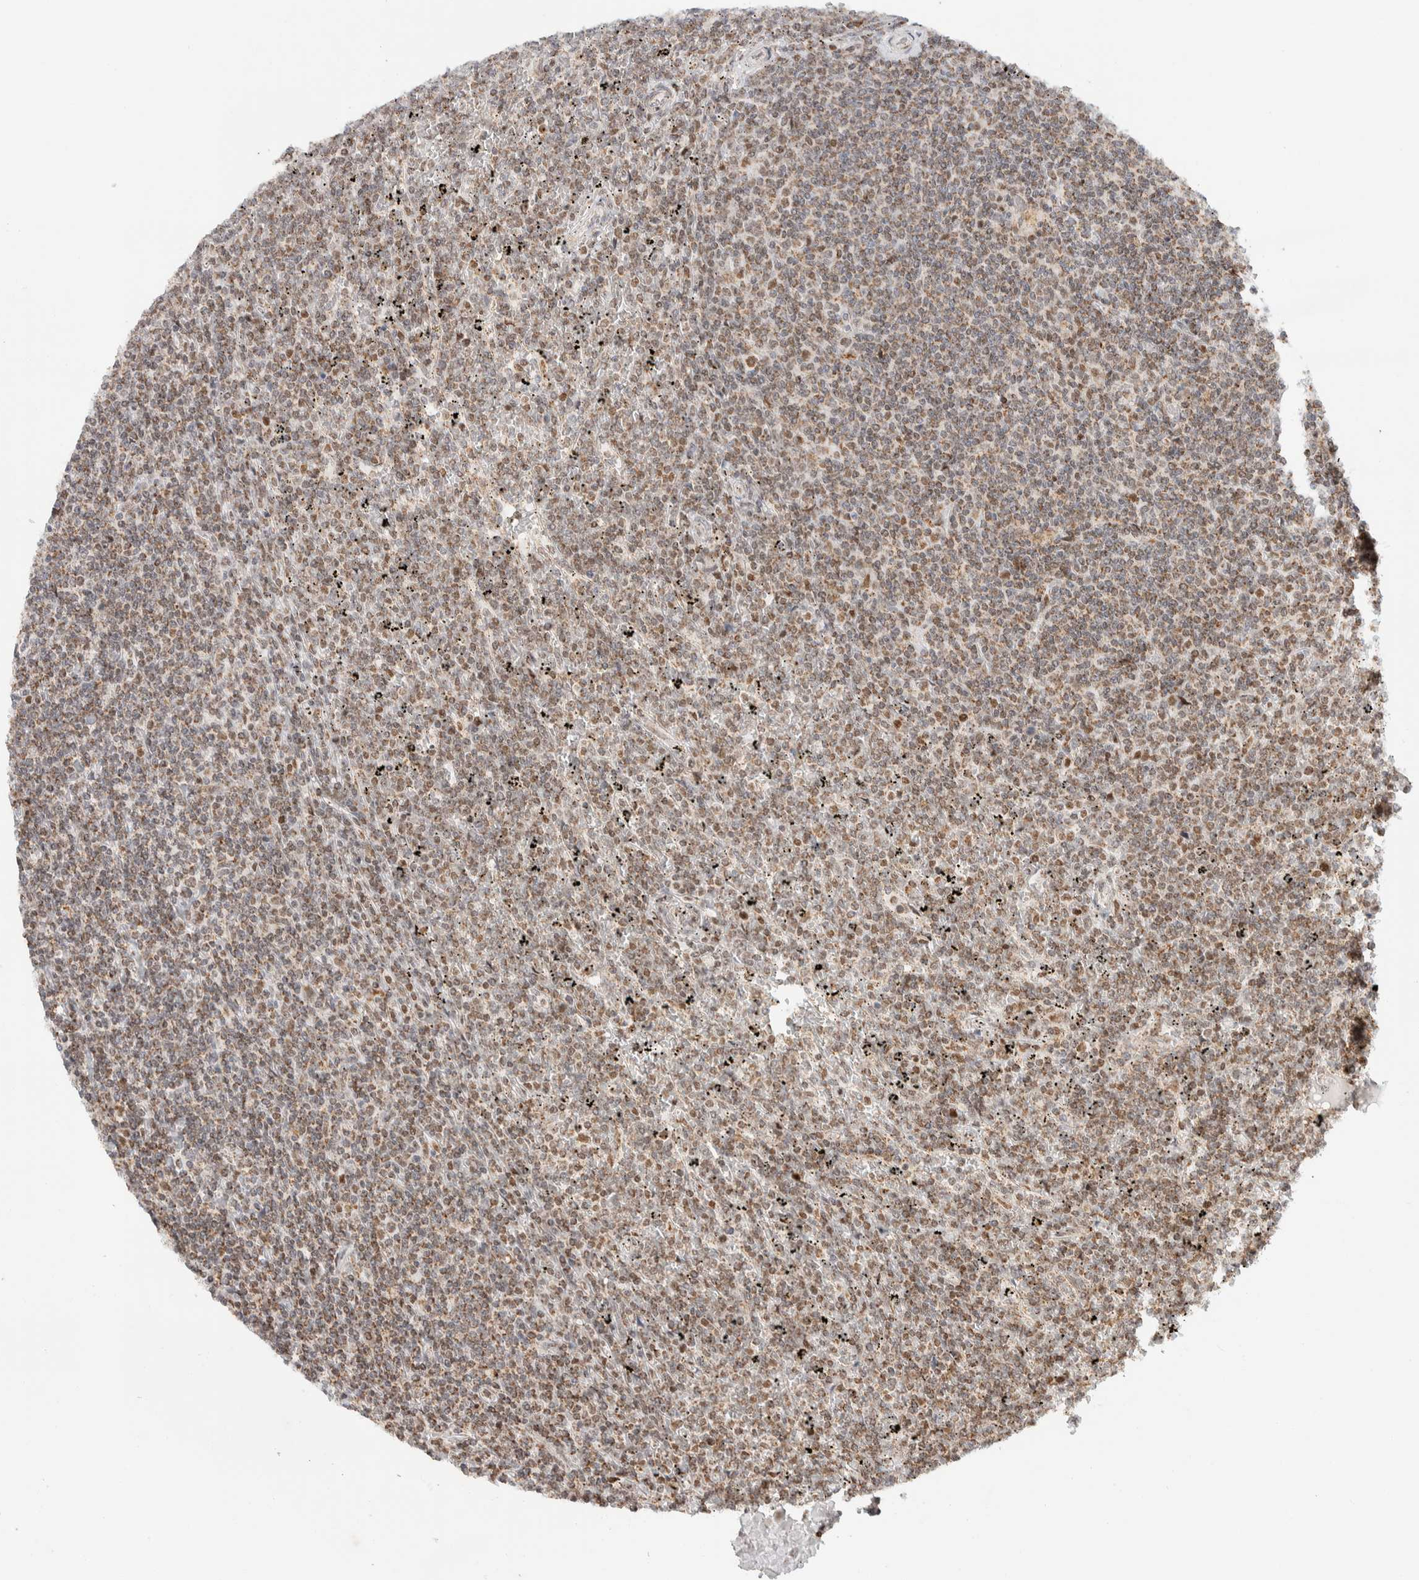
{"staining": {"intensity": "moderate", "quantity": ">75%", "location": "cytoplasmic/membranous"}, "tissue": "lymphoma", "cell_type": "Tumor cells", "image_type": "cancer", "snomed": [{"axis": "morphology", "description": "Malignant lymphoma, non-Hodgkin's type, Low grade"}, {"axis": "topography", "description": "Spleen"}], "caption": "A medium amount of moderate cytoplasmic/membranous staining is seen in about >75% of tumor cells in low-grade malignant lymphoma, non-Hodgkin's type tissue. The staining was performed using DAB, with brown indicating positive protein expression. Nuclei are stained blue with hematoxylin.", "gene": "TSPAN32", "patient": {"sex": "female", "age": 19}}